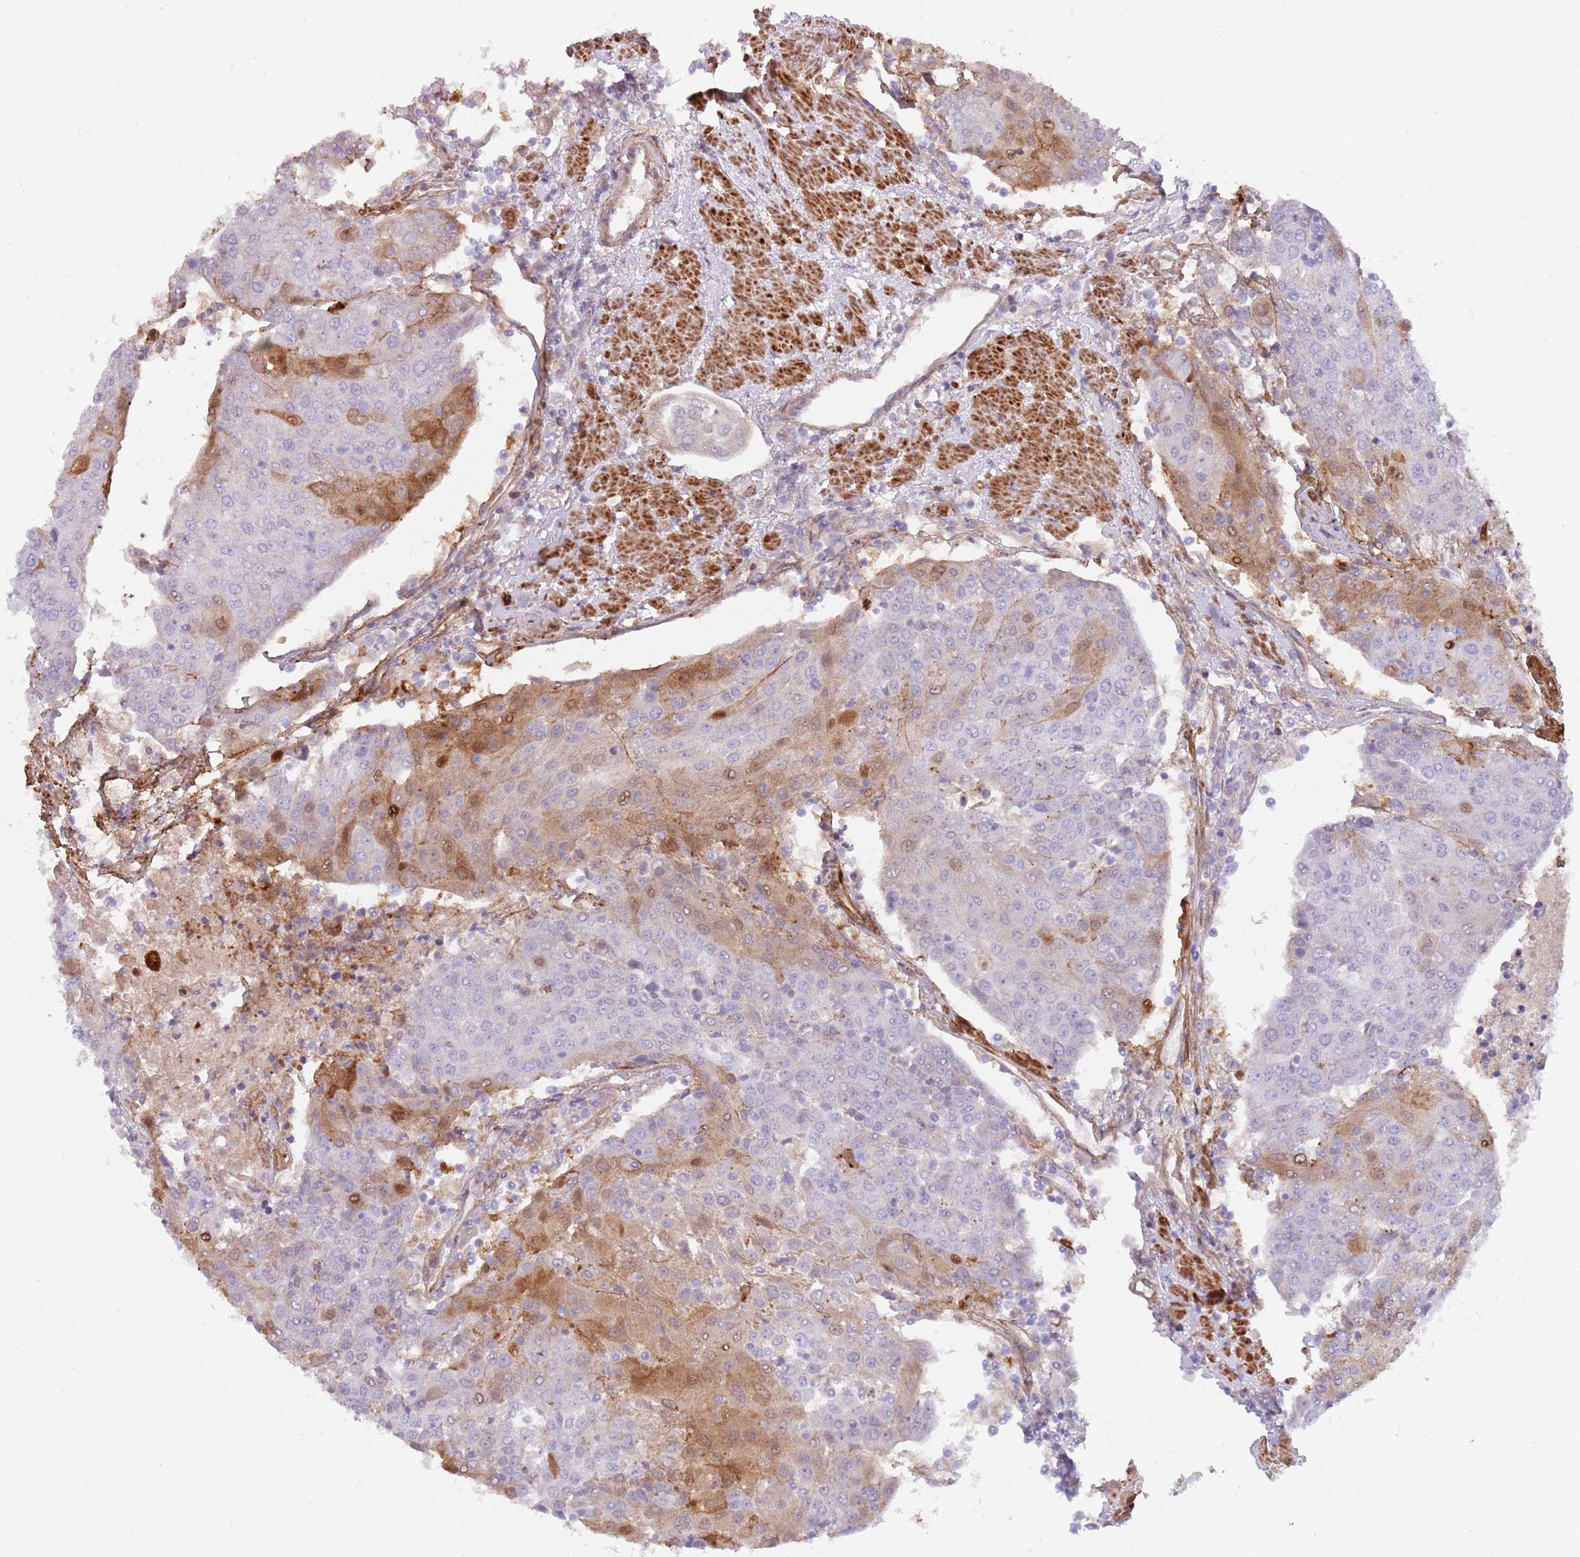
{"staining": {"intensity": "moderate", "quantity": "<25%", "location": "cytoplasmic/membranous"}, "tissue": "urothelial cancer", "cell_type": "Tumor cells", "image_type": "cancer", "snomed": [{"axis": "morphology", "description": "Urothelial carcinoma, High grade"}, {"axis": "topography", "description": "Urinary bladder"}], "caption": "An image of urothelial cancer stained for a protein reveals moderate cytoplasmic/membranous brown staining in tumor cells.", "gene": "TINAGL1", "patient": {"sex": "female", "age": 85}}